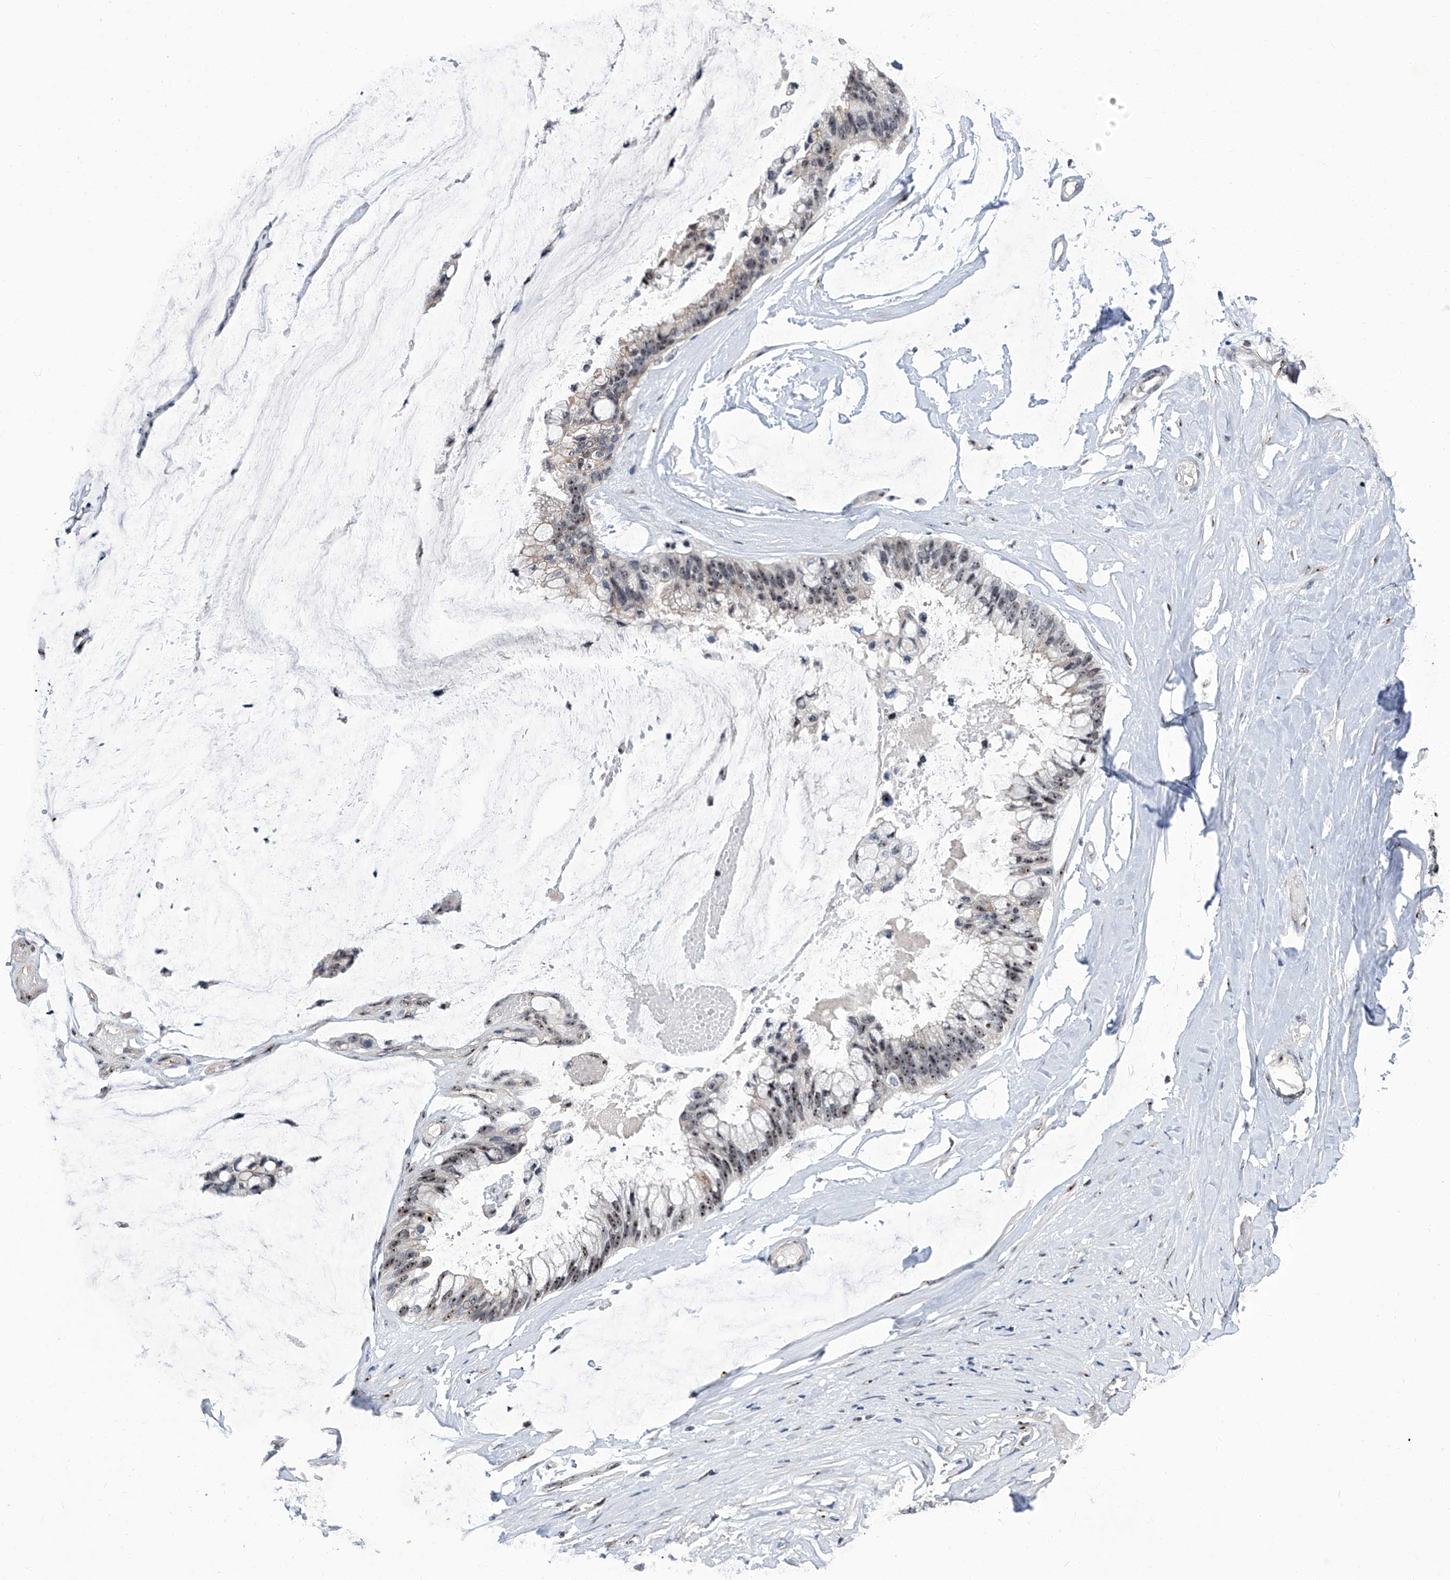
{"staining": {"intensity": "moderate", "quantity": ">75%", "location": "nuclear"}, "tissue": "ovarian cancer", "cell_type": "Tumor cells", "image_type": "cancer", "snomed": [{"axis": "morphology", "description": "Cystadenocarcinoma, mucinous, NOS"}, {"axis": "topography", "description": "Ovary"}], "caption": "IHC photomicrograph of neoplastic tissue: ovarian mucinous cystadenocarcinoma stained using immunohistochemistry (IHC) displays medium levels of moderate protein expression localized specifically in the nuclear of tumor cells, appearing as a nuclear brown color.", "gene": "CMTR1", "patient": {"sex": "female", "age": 39}}